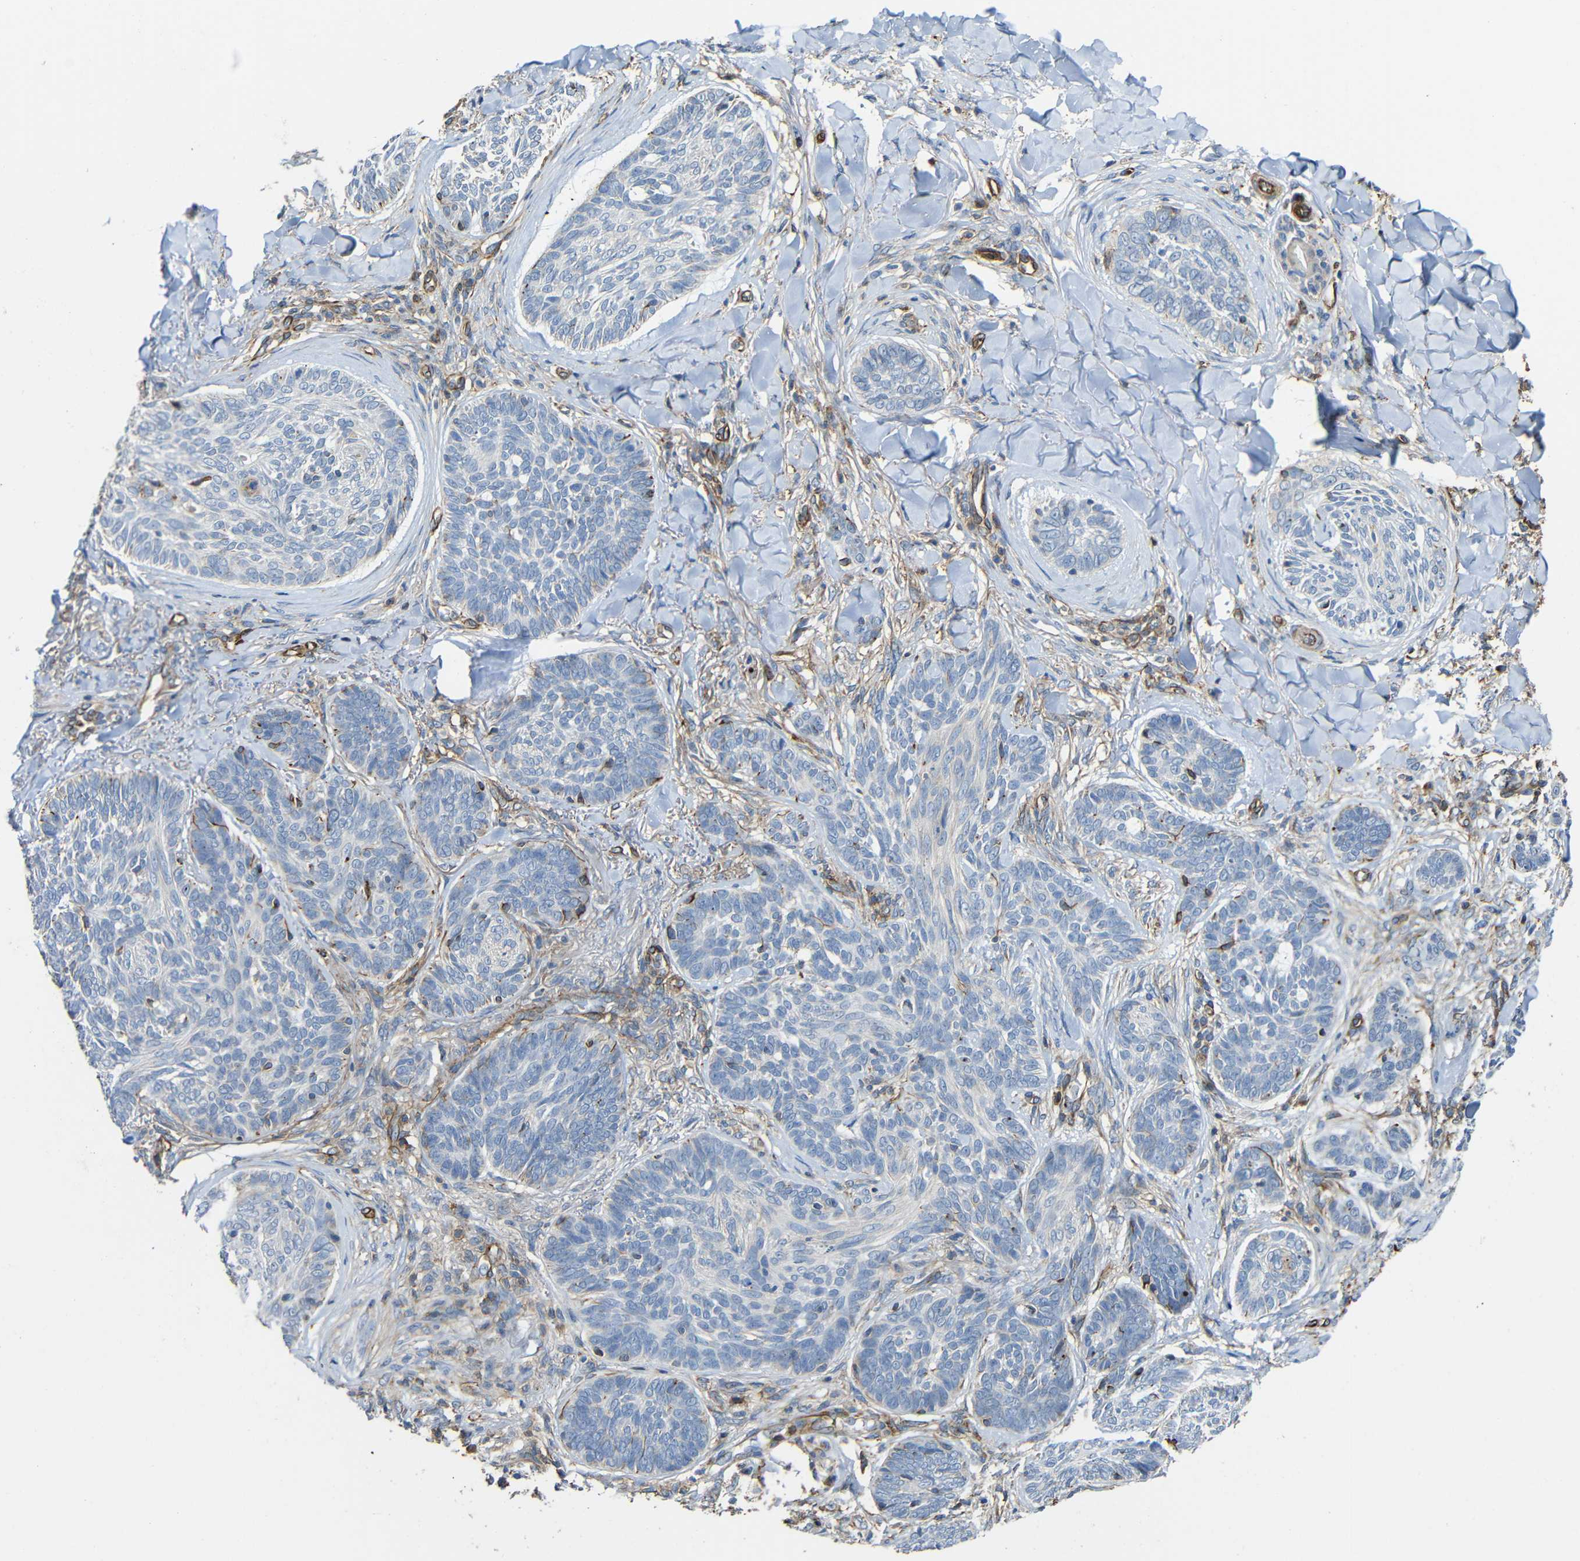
{"staining": {"intensity": "negative", "quantity": "none", "location": "none"}, "tissue": "skin cancer", "cell_type": "Tumor cells", "image_type": "cancer", "snomed": [{"axis": "morphology", "description": "Basal cell carcinoma"}, {"axis": "topography", "description": "Skin"}], "caption": "Immunohistochemistry of human skin basal cell carcinoma displays no positivity in tumor cells. Brightfield microscopy of IHC stained with DAB (brown) and hematoxylin (blue), captured at high magnification.", "gene": "IGSF10", "patient": {"sex": "male", "age": 43}}